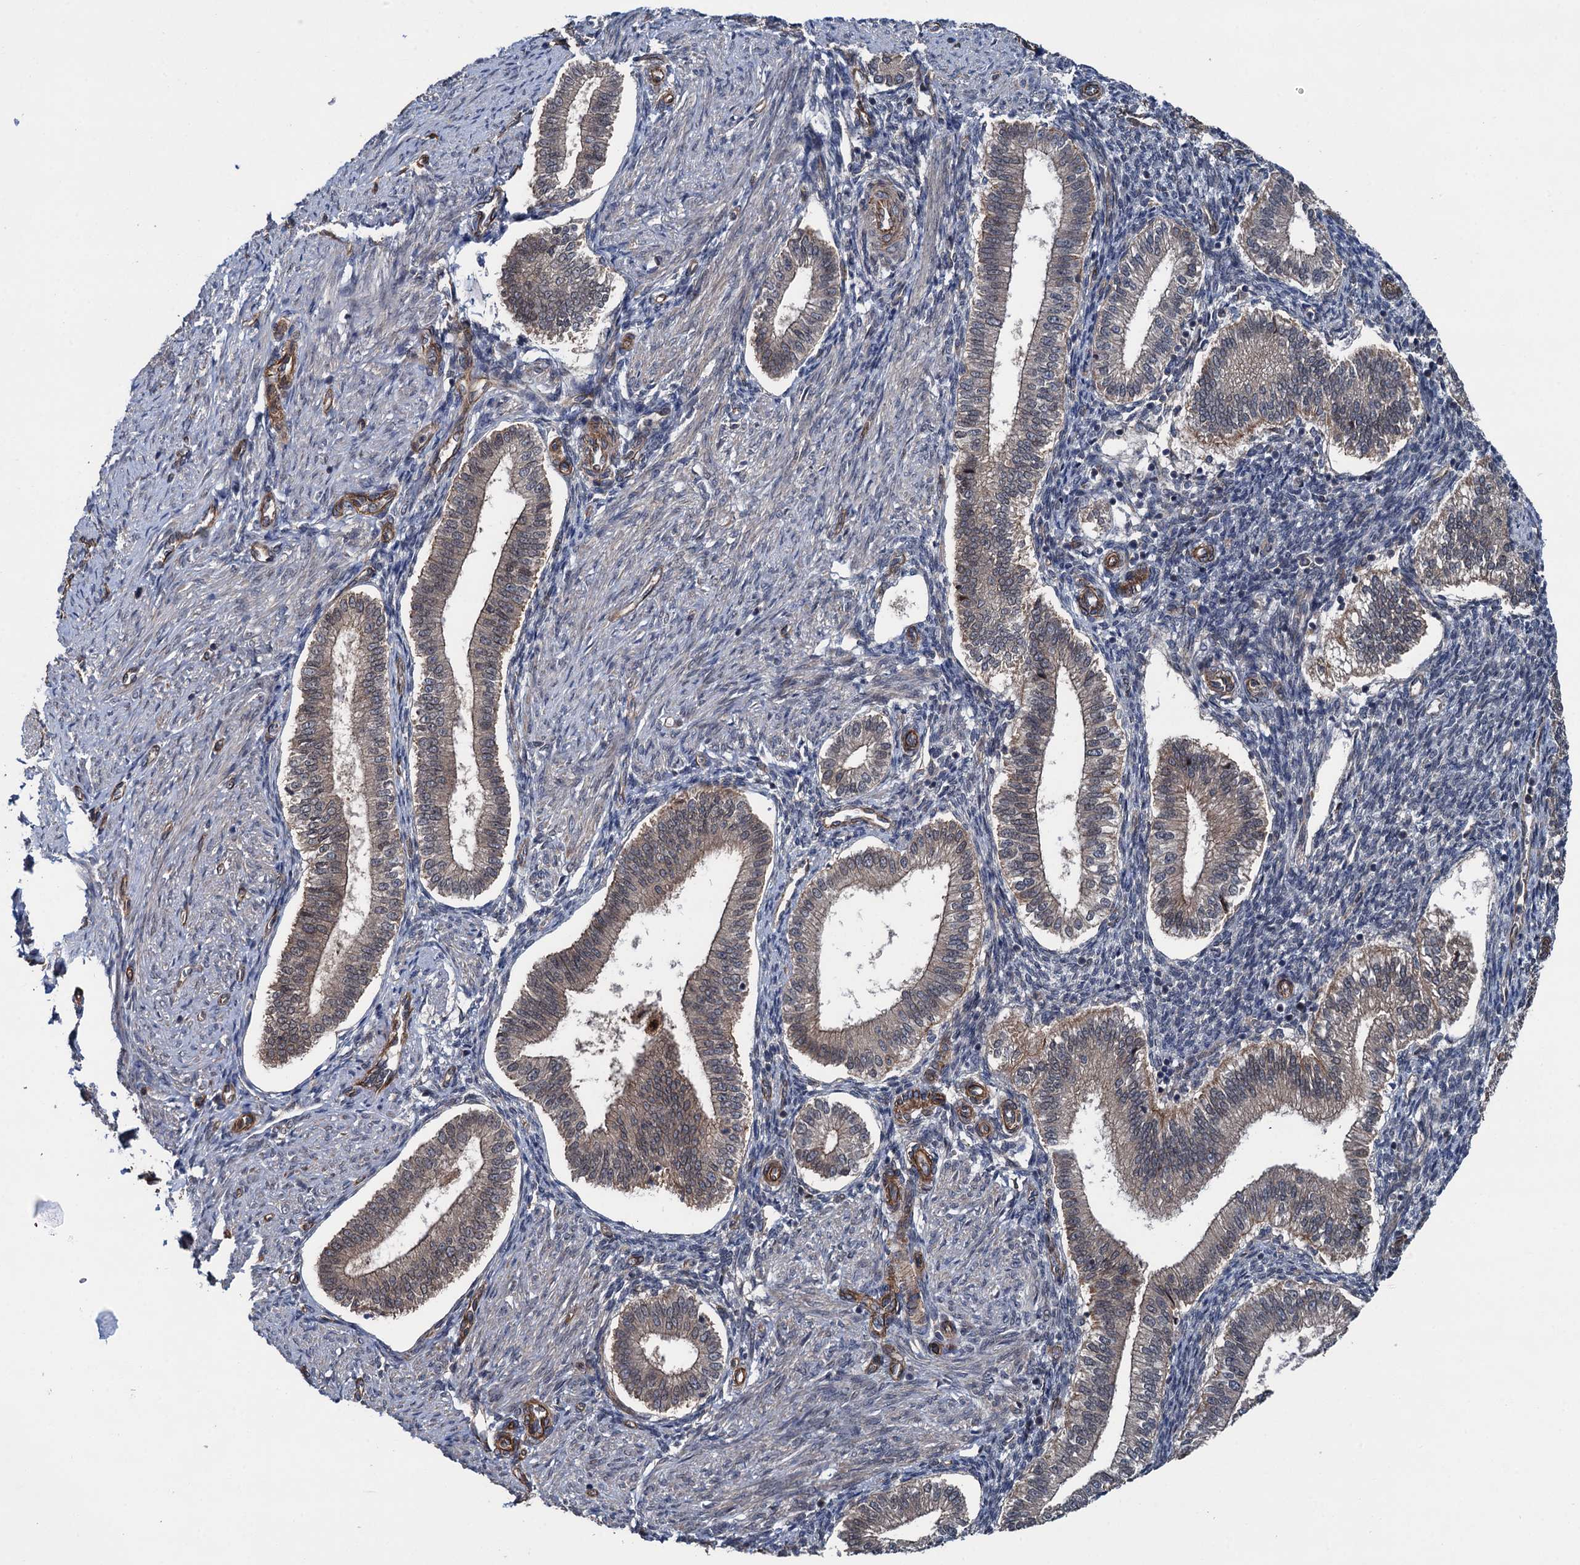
{"staining": {"intensity": "negative", "quantity": "none", "location": "none"}, "tissue": "endometrium", "cell_type": "Cells in endometrial stroma", "image_type": "normal", "snomed": [{"axis": "morphology", "description": "Normal tissue, NOS"}, {"axis": "topography", "description": "Endometrium"}], "caption": "The IHC image has no significant positivity in cells in endometrial stroma of endometrium. (Stains: DAB (3,3'-diaminobenzidine) IHC with hematoxylin counter stain, Microscopy: brightfield microscopy at high magnification).", "gene": "ZFYVE19", "patient": {"sex": "female", "age": 24}}